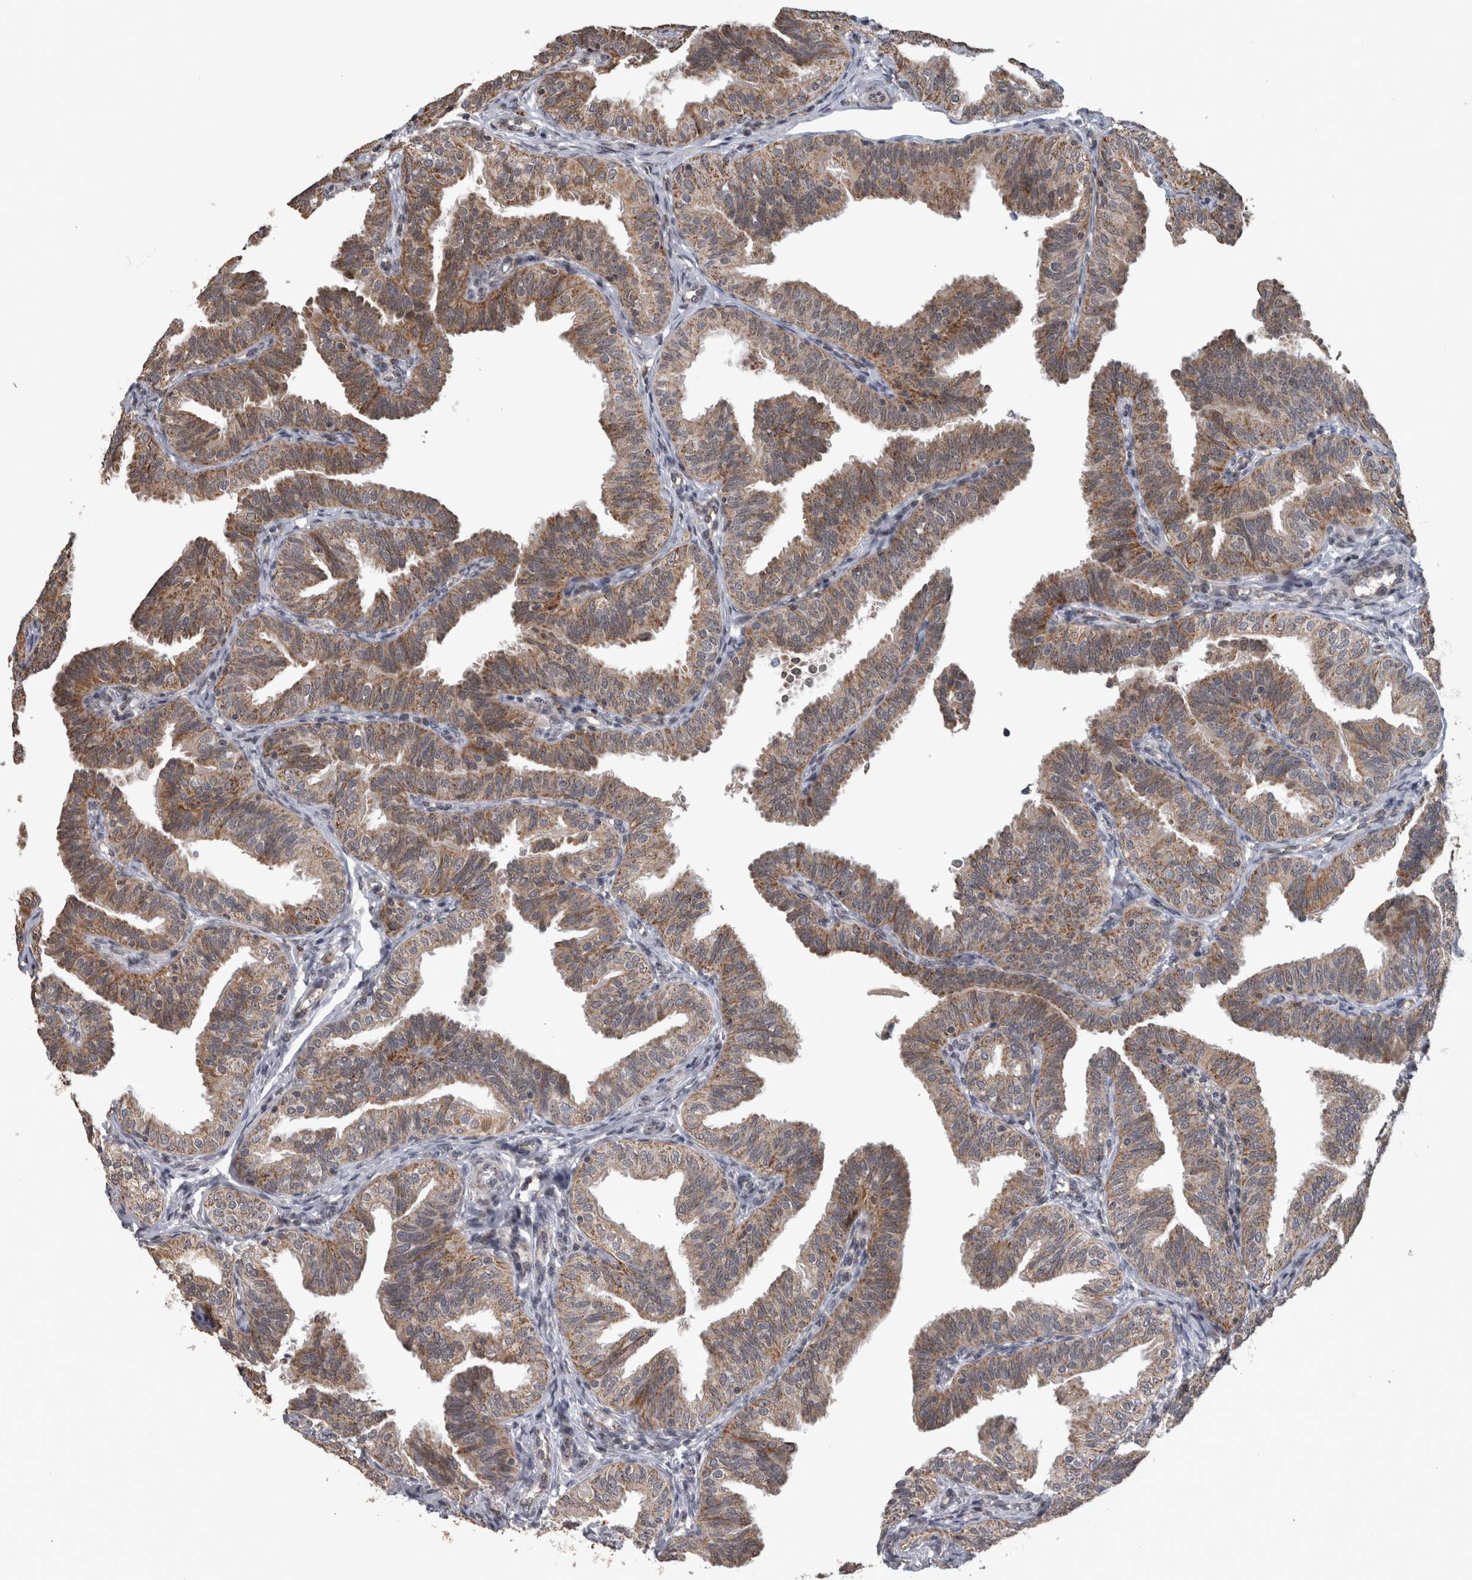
{"staining": {"intensity": "moderate", "quantity": ">75%", "location": "cytoplasmic/membranous"}, "tissue": "fallopian tube", "cell_type": "Glandular cells", "image_type": "normal", "snomed": [{"axis": "morphology", "description": "Normal tissue, NOS"}, {"axis": "topography", "description": "Fallopian tube"}], "caption": "Protein staining exhibits moderate cytoplasmic/membranous expression in about >75% of glandular cells in benign fallopian tube.", "gene": "OR2K2", "patient": {"sex": "female", "age": 35}}